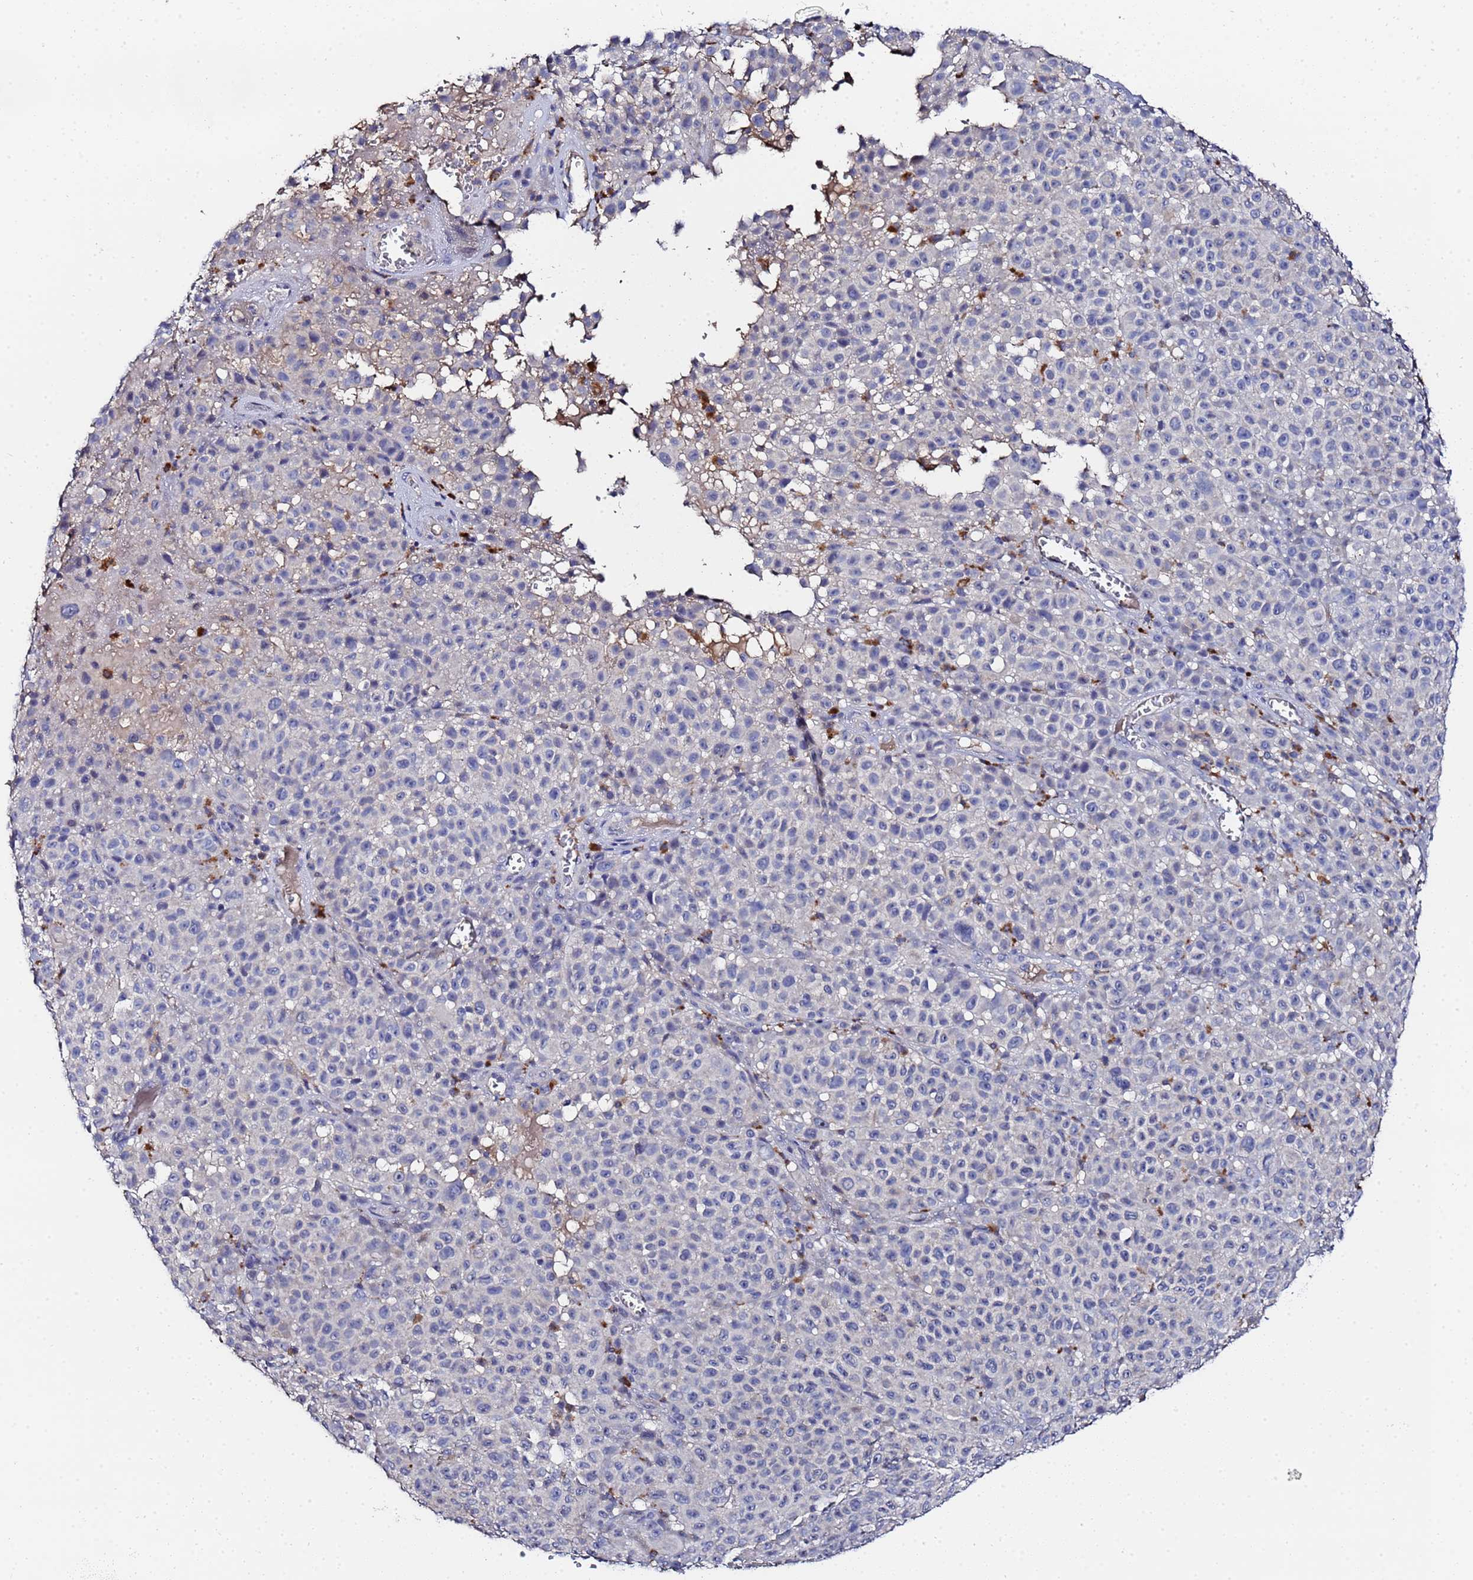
{"staining": {"intensity": "negative", "quantity": "none", "location": "none"}, "tissue": "melanoma", "cell_type": "Tumor cells", "image_type": "cancer", "snomed": [{"axis": "morphology", "description": "Malignant melanoma, NOS"}, {"axis": "topography", "description": "Skin"}], "caption": "Micrograph shows no protein staining in tumor cells of melanoma tissue. Nuclei are stained in blue.", "gene": "TCP10L", "patient": {"sex": "female", "age": 94}}